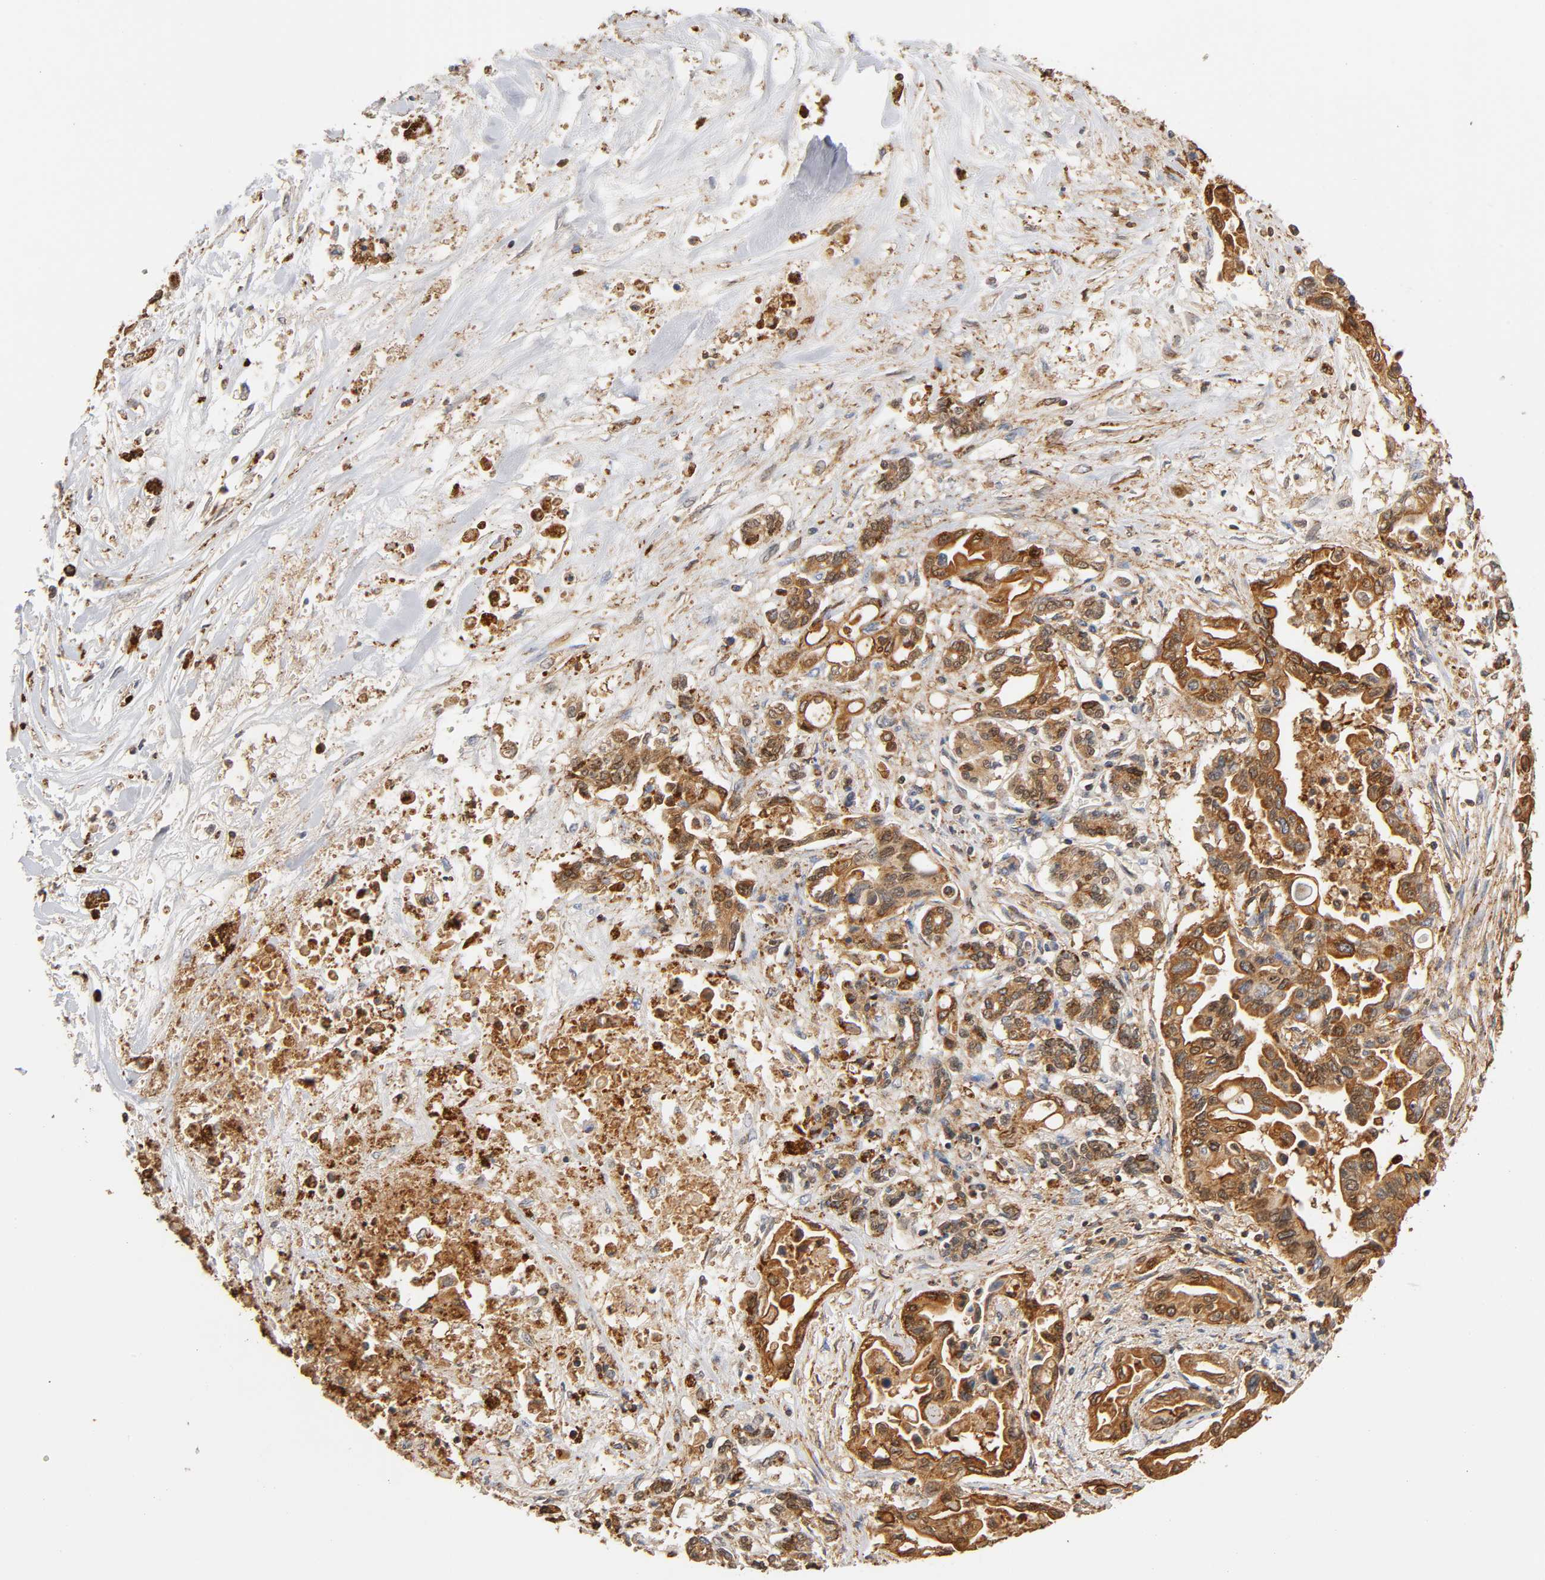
{"staining": {"intensity": "moderate", "quantity": ">75%", "location": "cytoplasmic/membranous,nuclear"}, "tissue": "pancreatic cancer", "cell_type": "Tumor cells", "image_type": "cancer", "snomed": [{"axis": "morphology", "description": "Adenocarcinoma, NOS"}, {"axis": "topography", "description": "Pancreas"}], "caption": "Tumor cells reveal moderate cytoplasmic/membranous and nuclear positivity in about >75% of cells in pancreatic adenocarcinoma. (brown staining indicates protein expression, while blue staining denotes nuclei).", "gene": "ANXA11", "patient": {"sex": "female", "age": 57}}